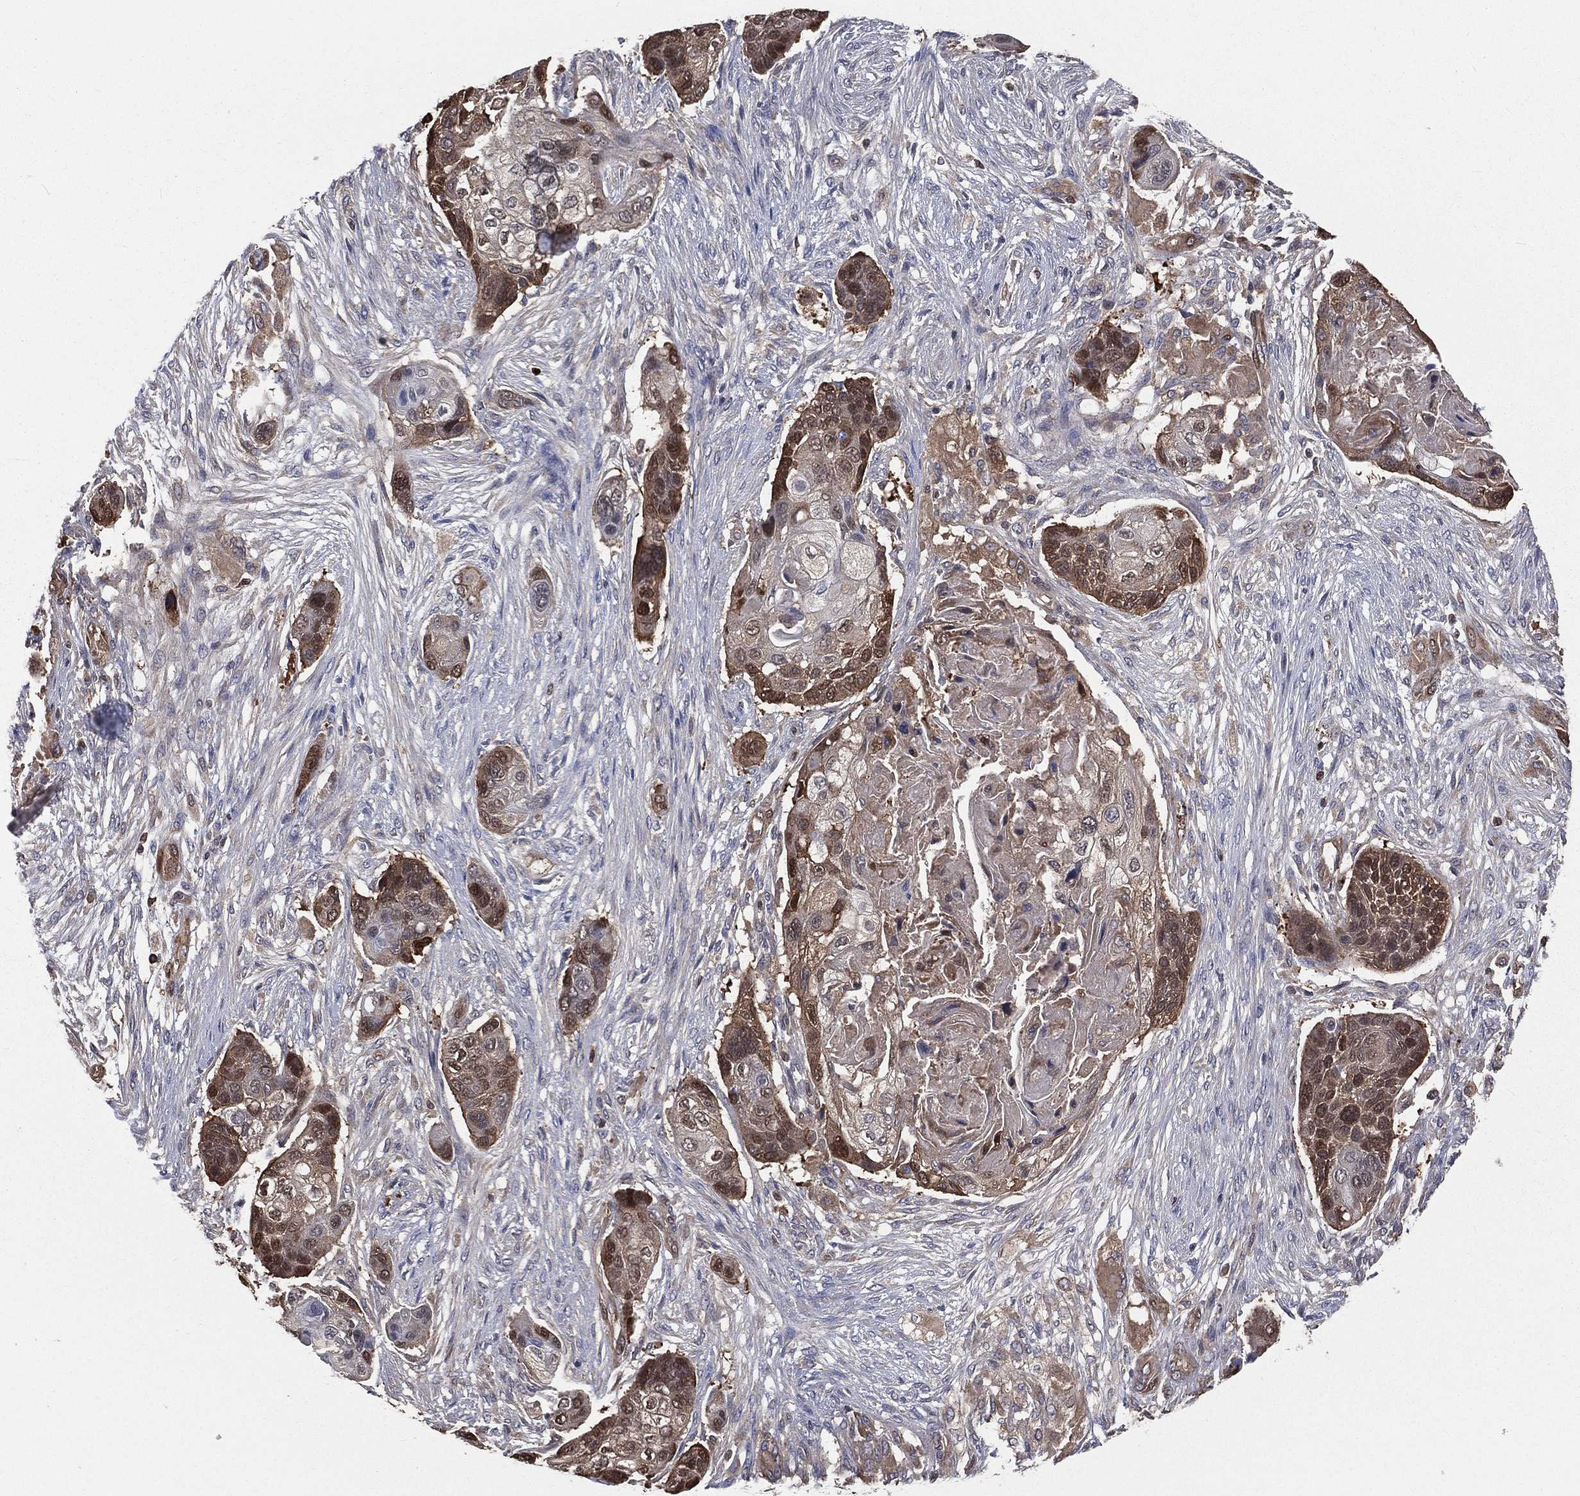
{"staining": {"intensity": "strong", "quantity": "25%-75%", "location": "cytoplasmic/membranous,nuclear"}, "tissue": "lung cancer", "cell_type": "Tumor cells", "image_type": "cancer", "snomed": [{"axis": "morphology", "description": "Squamous cell carcinoma, NOS"}, {"axis": "topography", "description": "Lung"}], "caption": "Immunohistochemical staining of squamous cell carcinoma (lung) reveals high levels of strong cytoplasmic/membranous and nuclear protein staining in approximately 25%-75% of tumor cells.", "gene": "TBC1D2", "patient": {"sex": "male", "age": 69}}